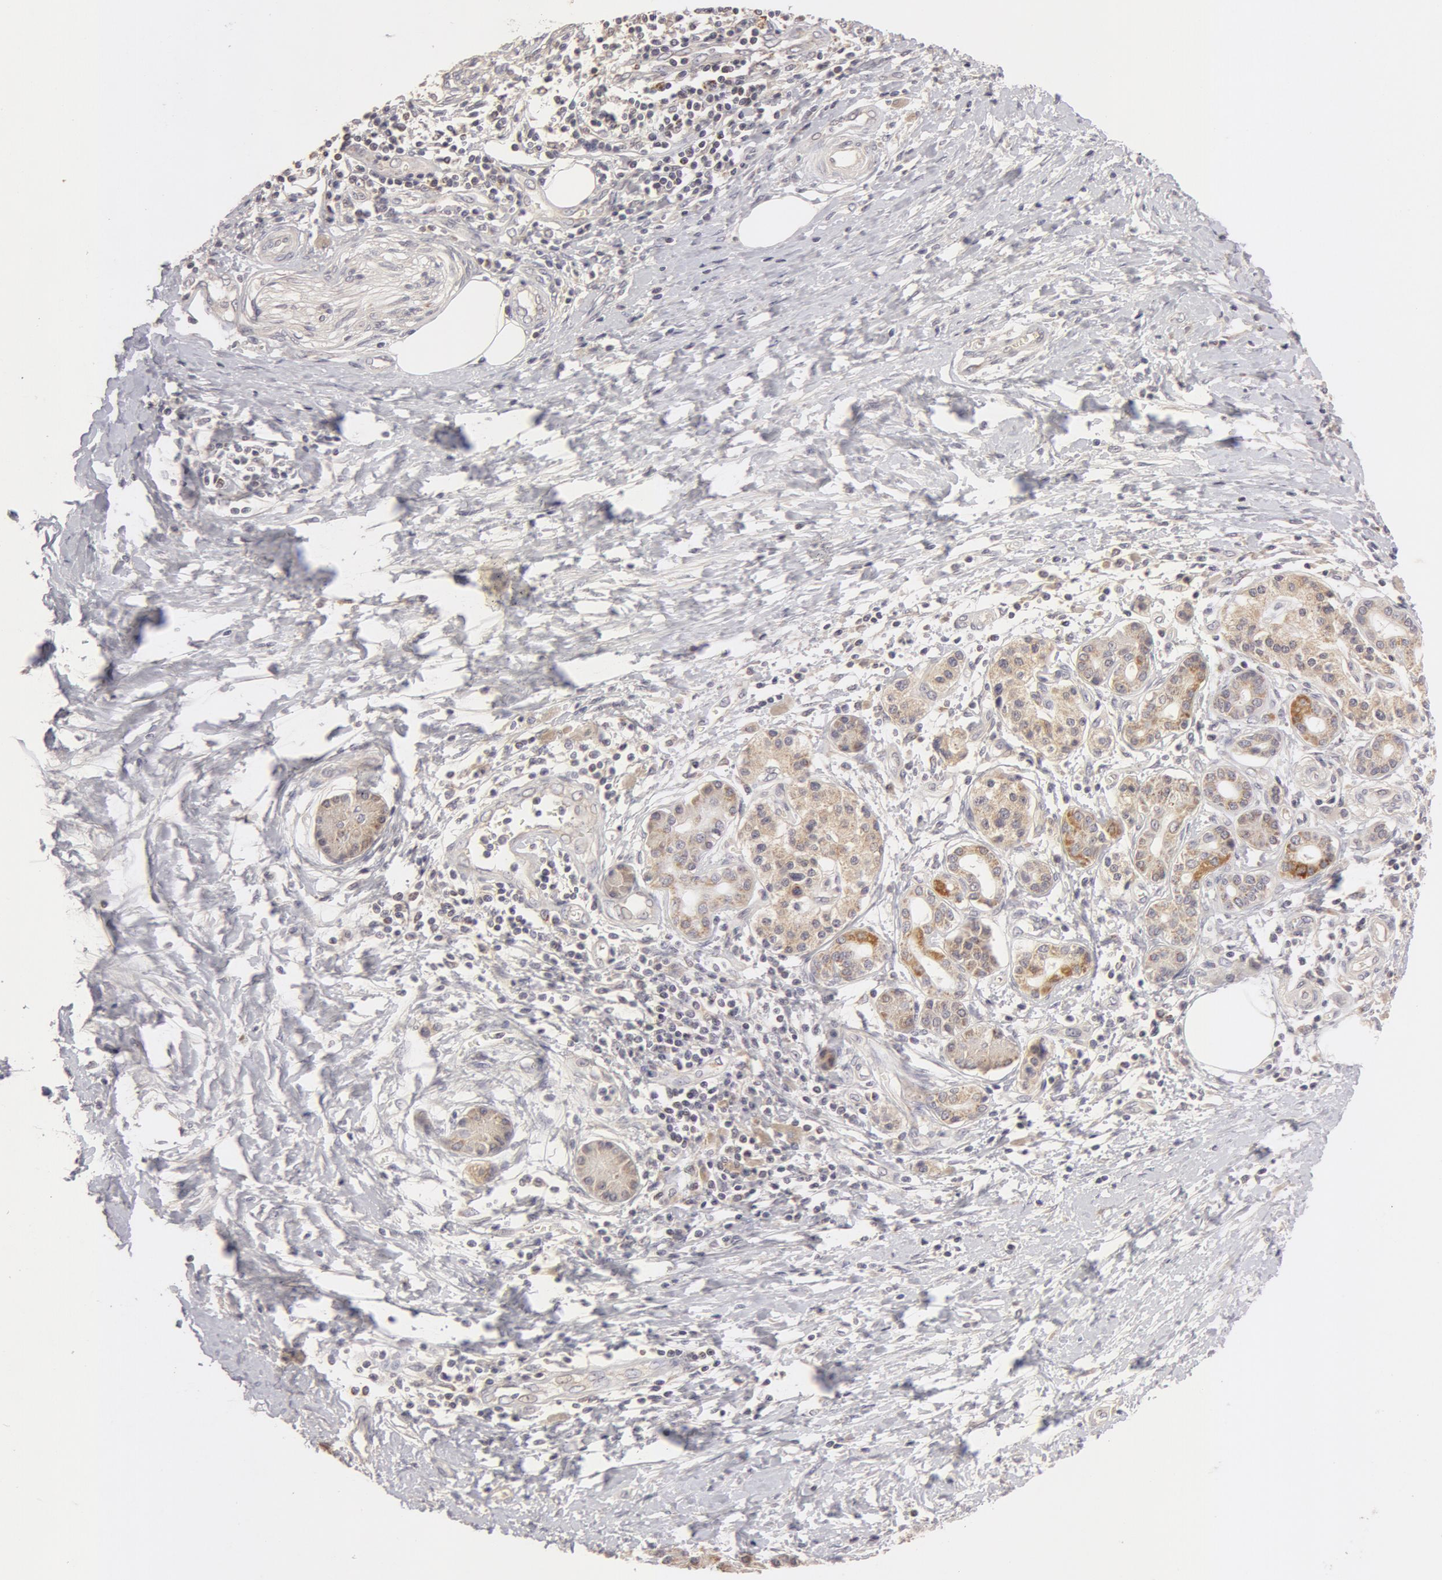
{"staining": {"intensity": "weak", "quantity": "<25%", "location": "cytoplasmic/membranous"}, "tissue": "pancreatic cancer", "cell_type": "Tumor cells", "image_type": "cancer", "snomed": [{"axis": "morphology", "description": "Adenocarcinoma, NOS"}, {"axis": "topography", "description": "Pancreas"}], "caption": "DAB (3,3'-diaminobenzidine) immunohistochemical staining of adenocarcinoma (pancreatic) reveals no significant expression in tumor cells.", "gene": "ADPRH", "patient": {"sex": "female", "age": 66}}